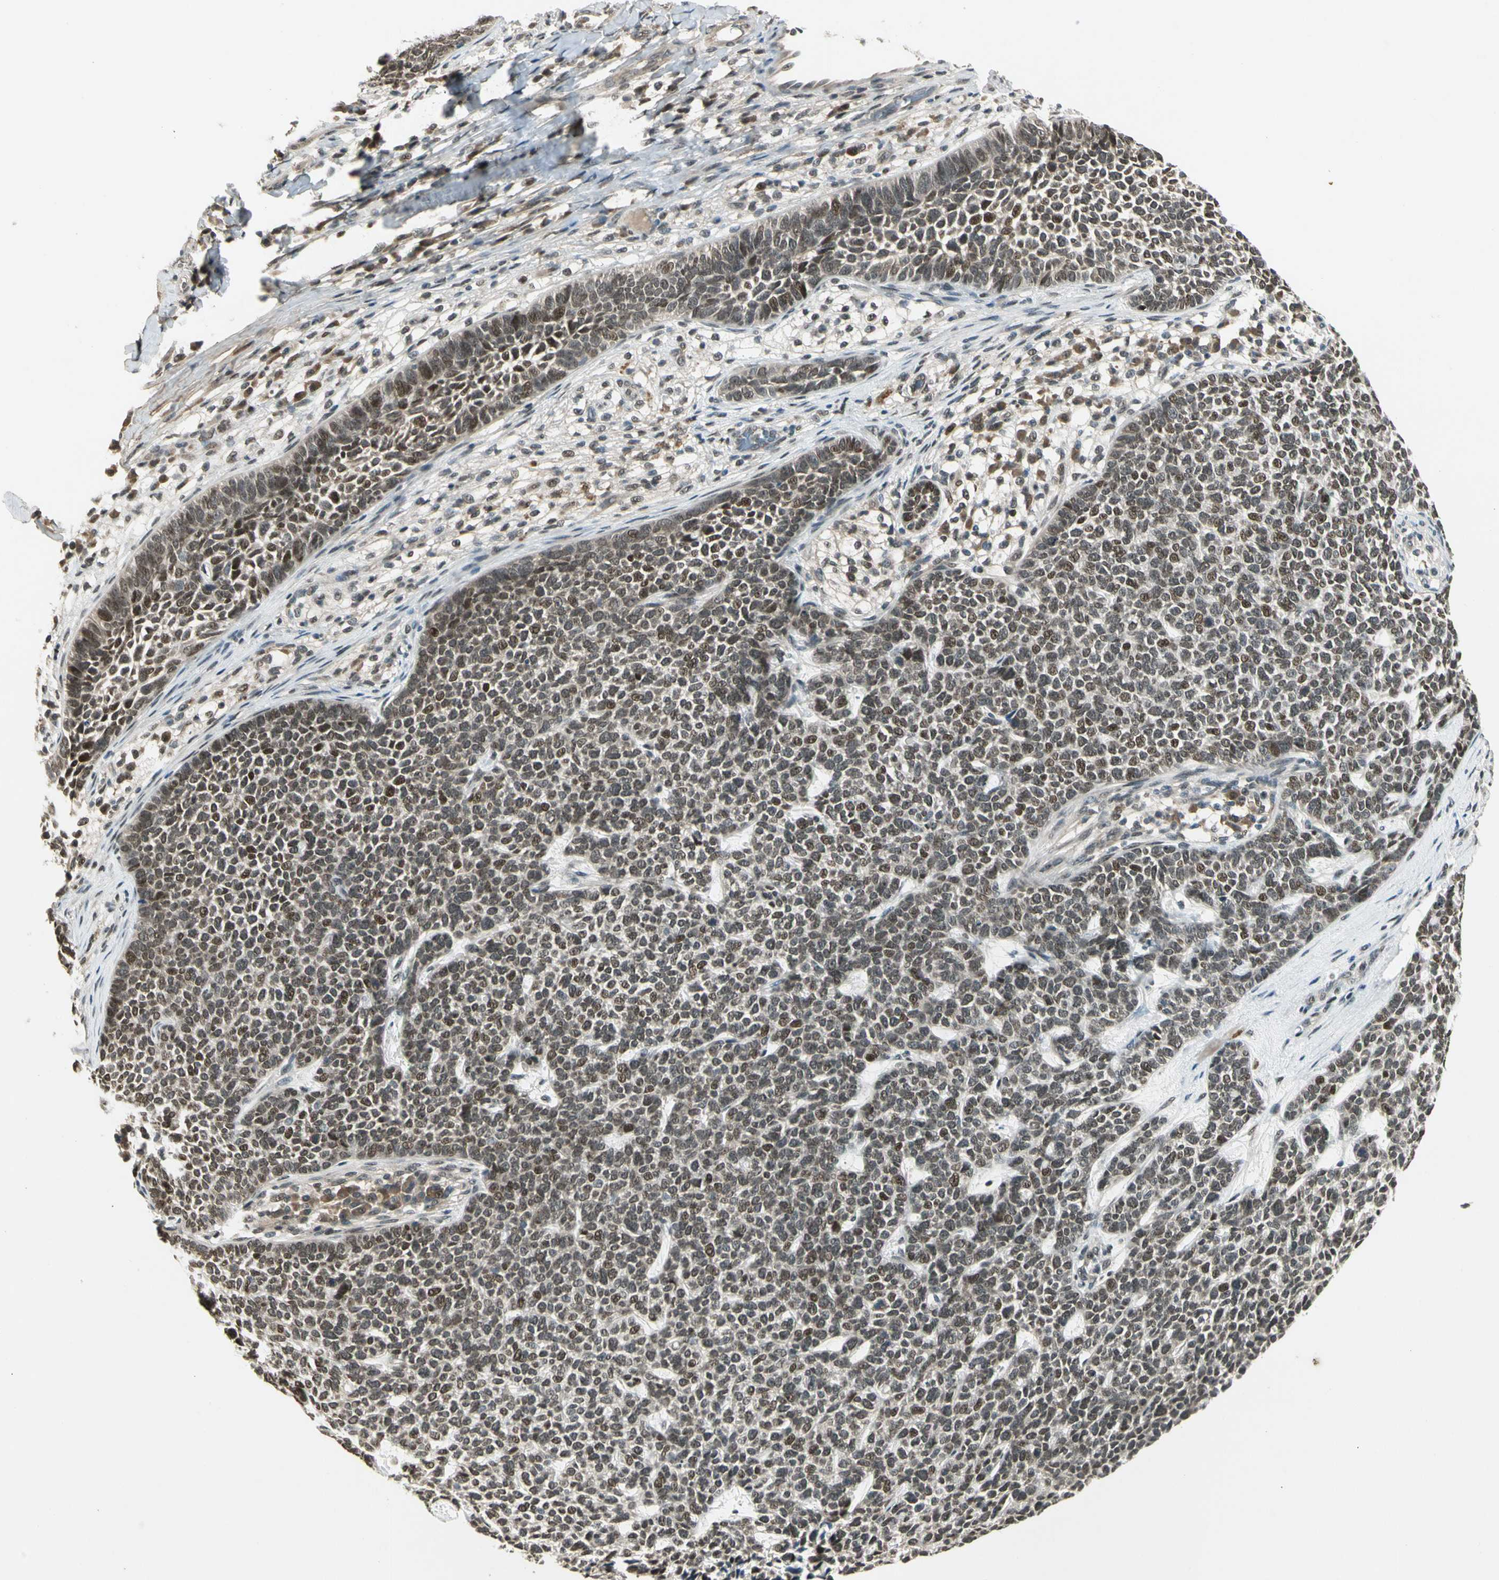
{"staining": {"intensity": "moderate", "quantity": ">75%", "location": "nuclear"}, "tissue": "skin cancer", "cell_type": "Tumor cells", "image_type": "cancer", "snomed": [{"axis": "morphology", "description": "Basal cell carcinoma"}, {"axis": "topography", "description": "Skin"}], "caption": "The immunohistochemical stain shows moderate nuclear expression in tumor cells of skin cancer (basal cell carcinoma) tissue.", "gene": "GTF3A", "patient": {"sex": "female", "age": 84}}